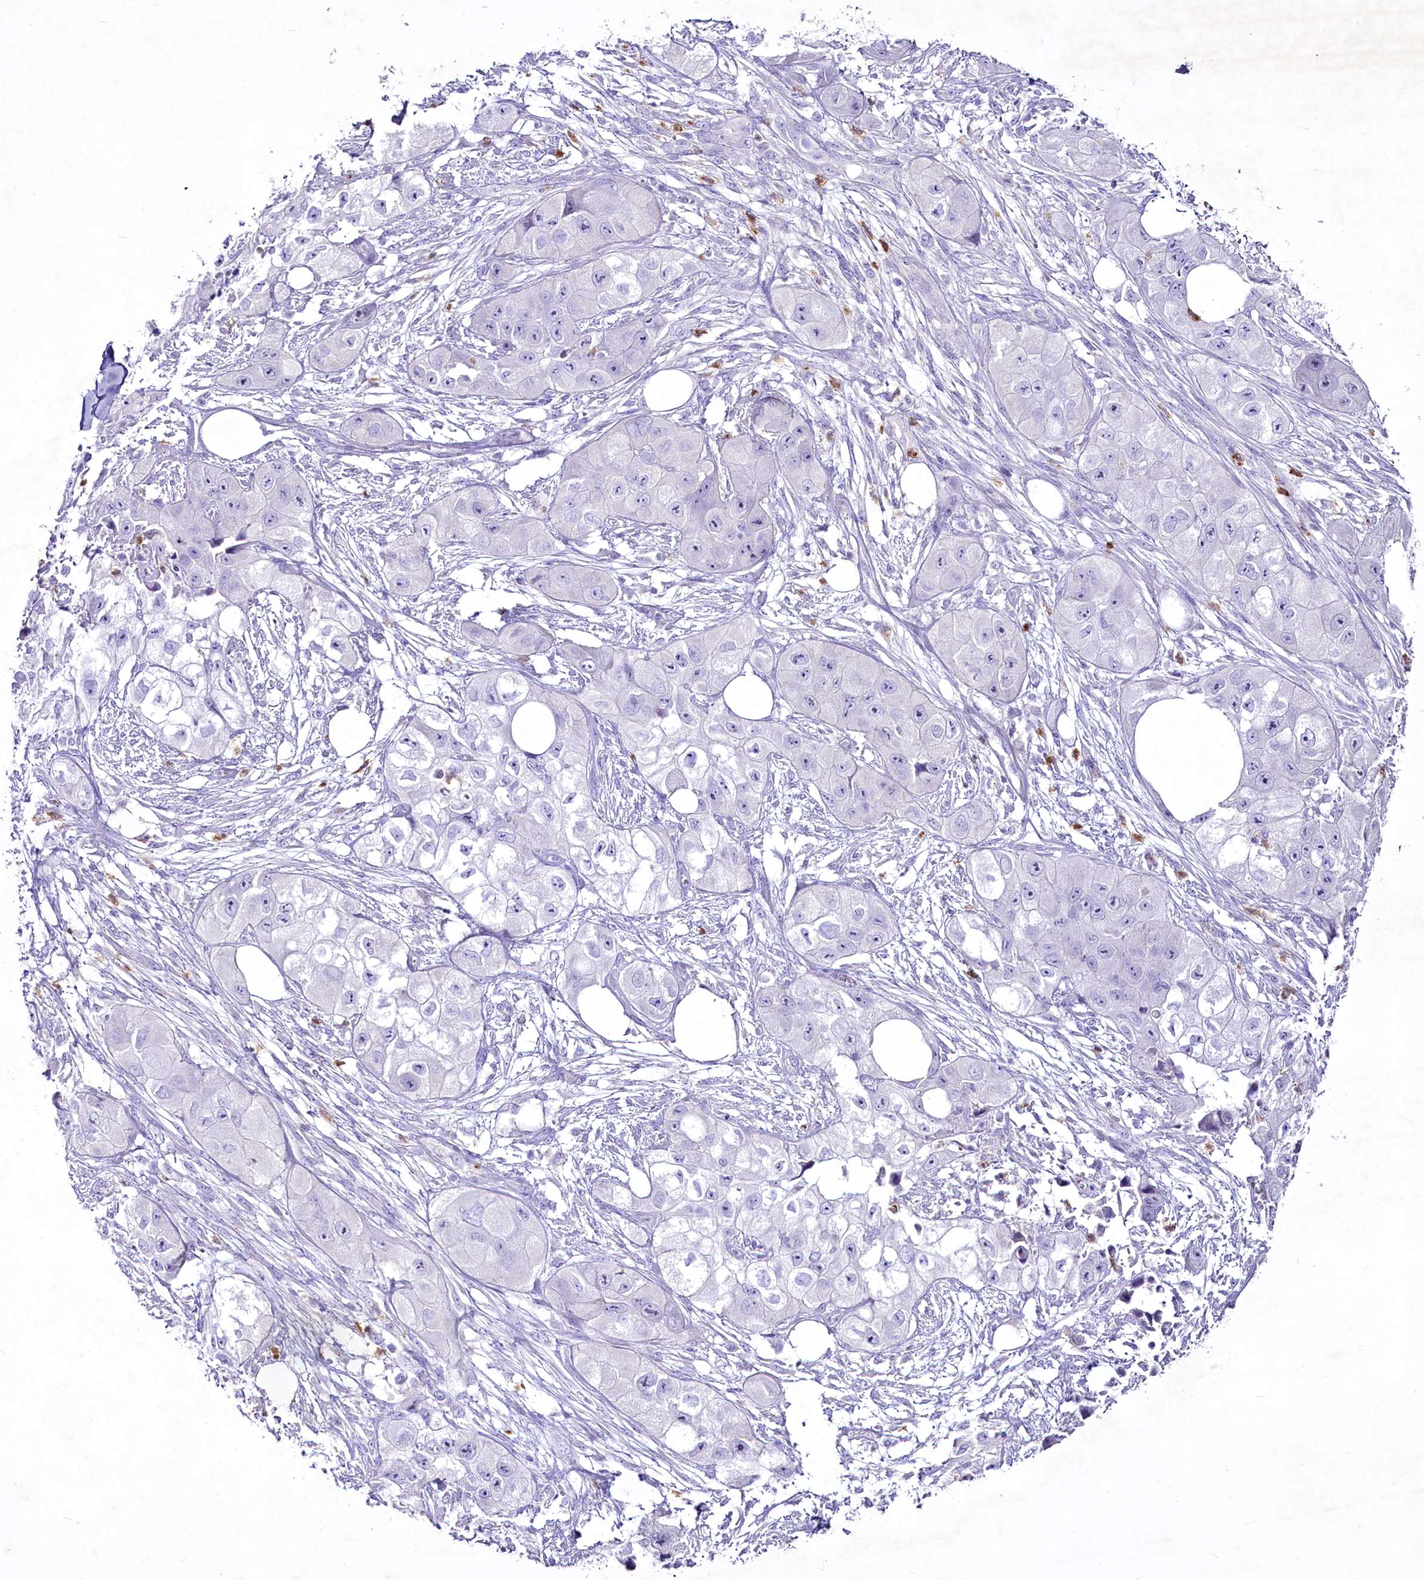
{"staining": {"intensity": "negative", "quantity": "none", "location": "none"}, "tissue": "skin cancer", "cell_type": "Tumor cells", "image_type": "cancer", "snomed": [{"axis": "morphology", "description": "Squamous cell carcinoma, NOS"}, {"axis": "topography", "description": "Skin"}, {"axis": "topography", "description": "Subcutis"}], "caption": "Human squamous cell carcinoma (skin) stained for a protein using immunohistochemistry (IHC) reveals no expression in tumor cells.", "gene": "FAM209B", "patient": {"sex": "male", "age": 73}}